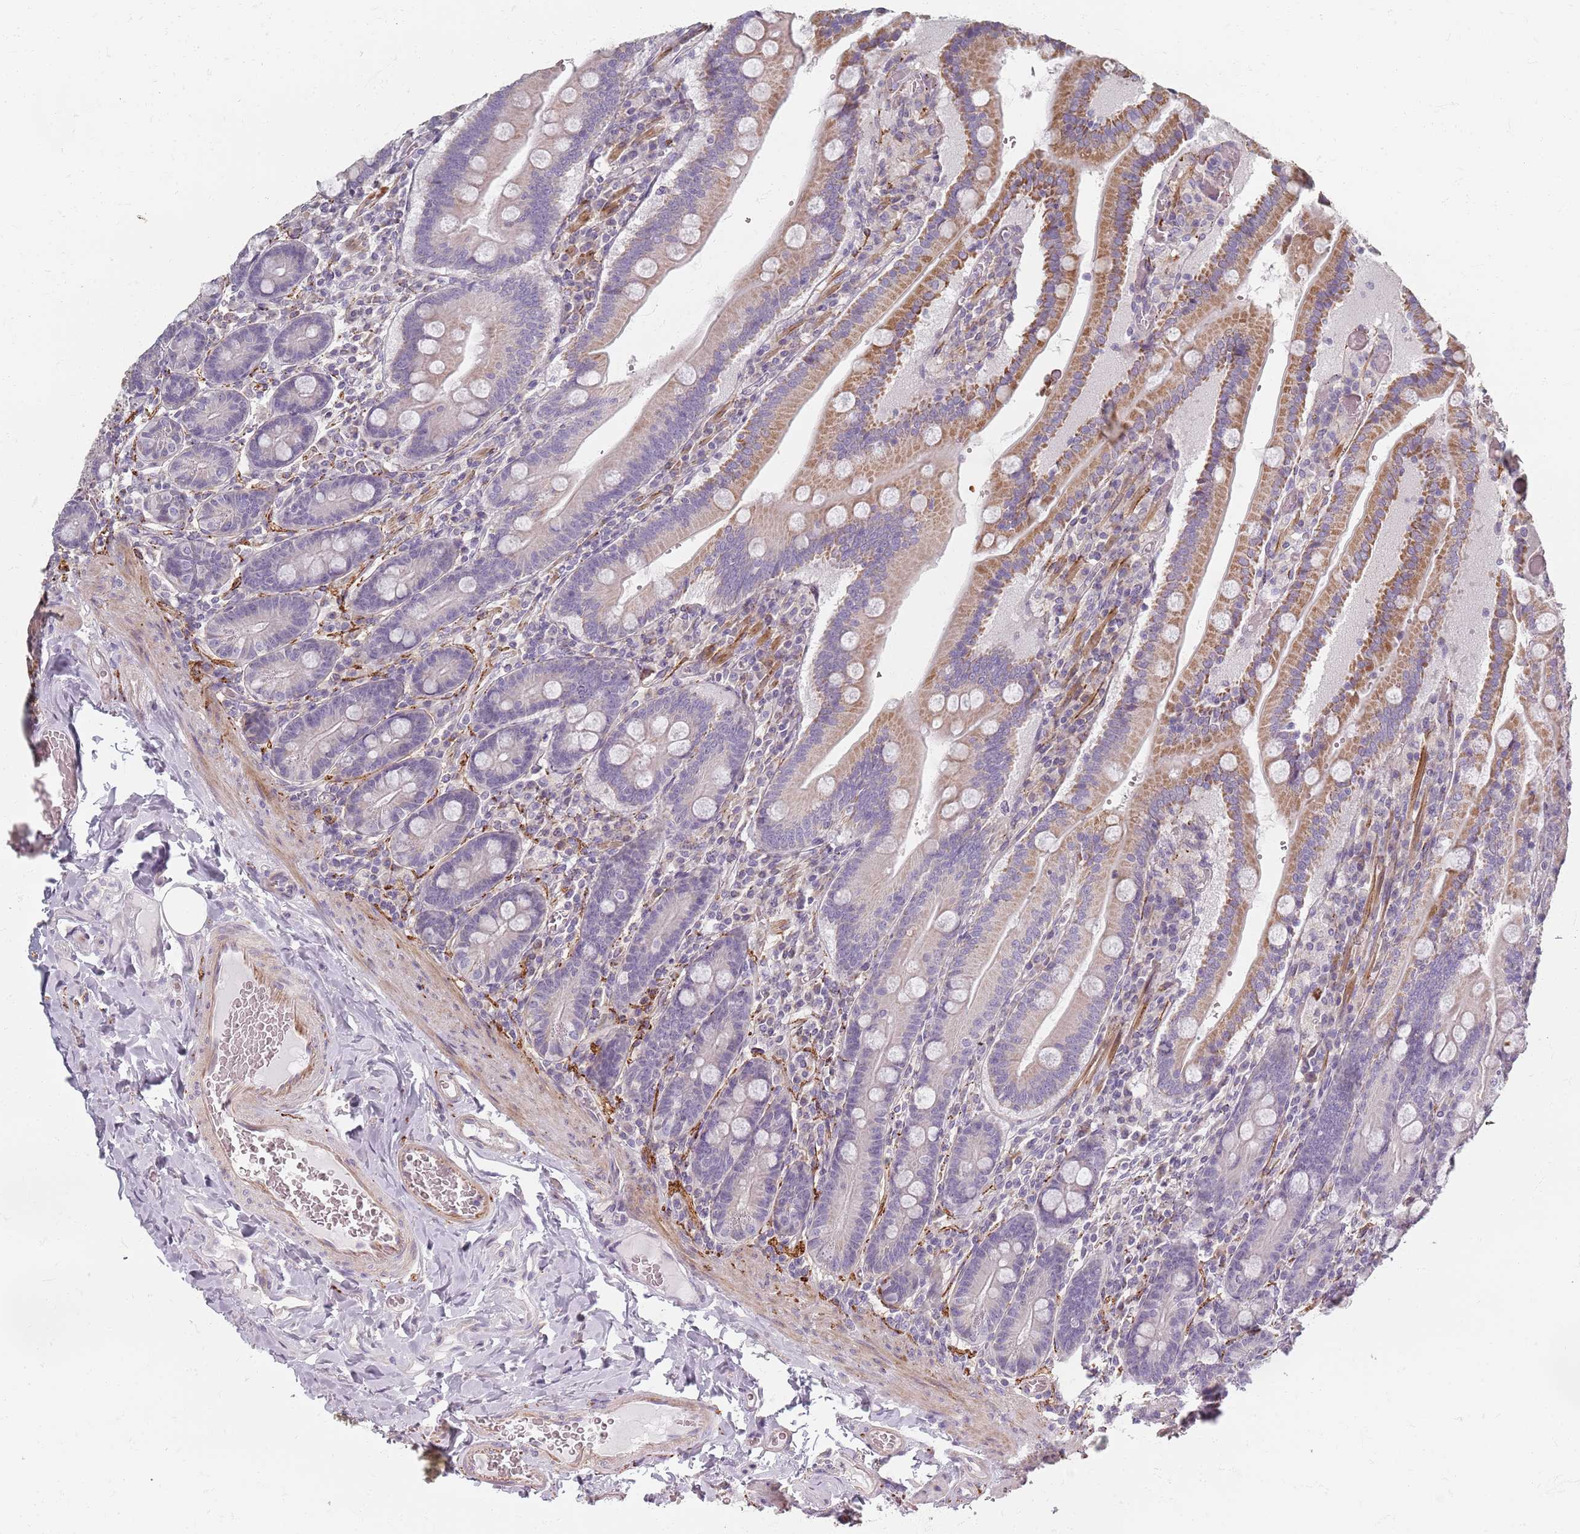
{"staining": {"intensity": "moderate", "quantity": "25%-75%", "location": "cytoplasmic/membranous"}, "tissue": "duodenum", "cell_type": "Glandular cells", "image_type": "normal", "snomed": [{"axis": "morphology", "description": "Normal tissue, NOS"}, {"axis": "topography", "description": "Duodenum"}], "caption": "Glandular cells exhibit medium levels of moderate cytoplasmic/membranous positivity in approximately 25%-75% of cells in normal duodenum. (brown staining indicates protein expression, while blue staining denotes nuclei).", "gene": "SYNGR3", "patient": {"sex": "female", "age": 62}}